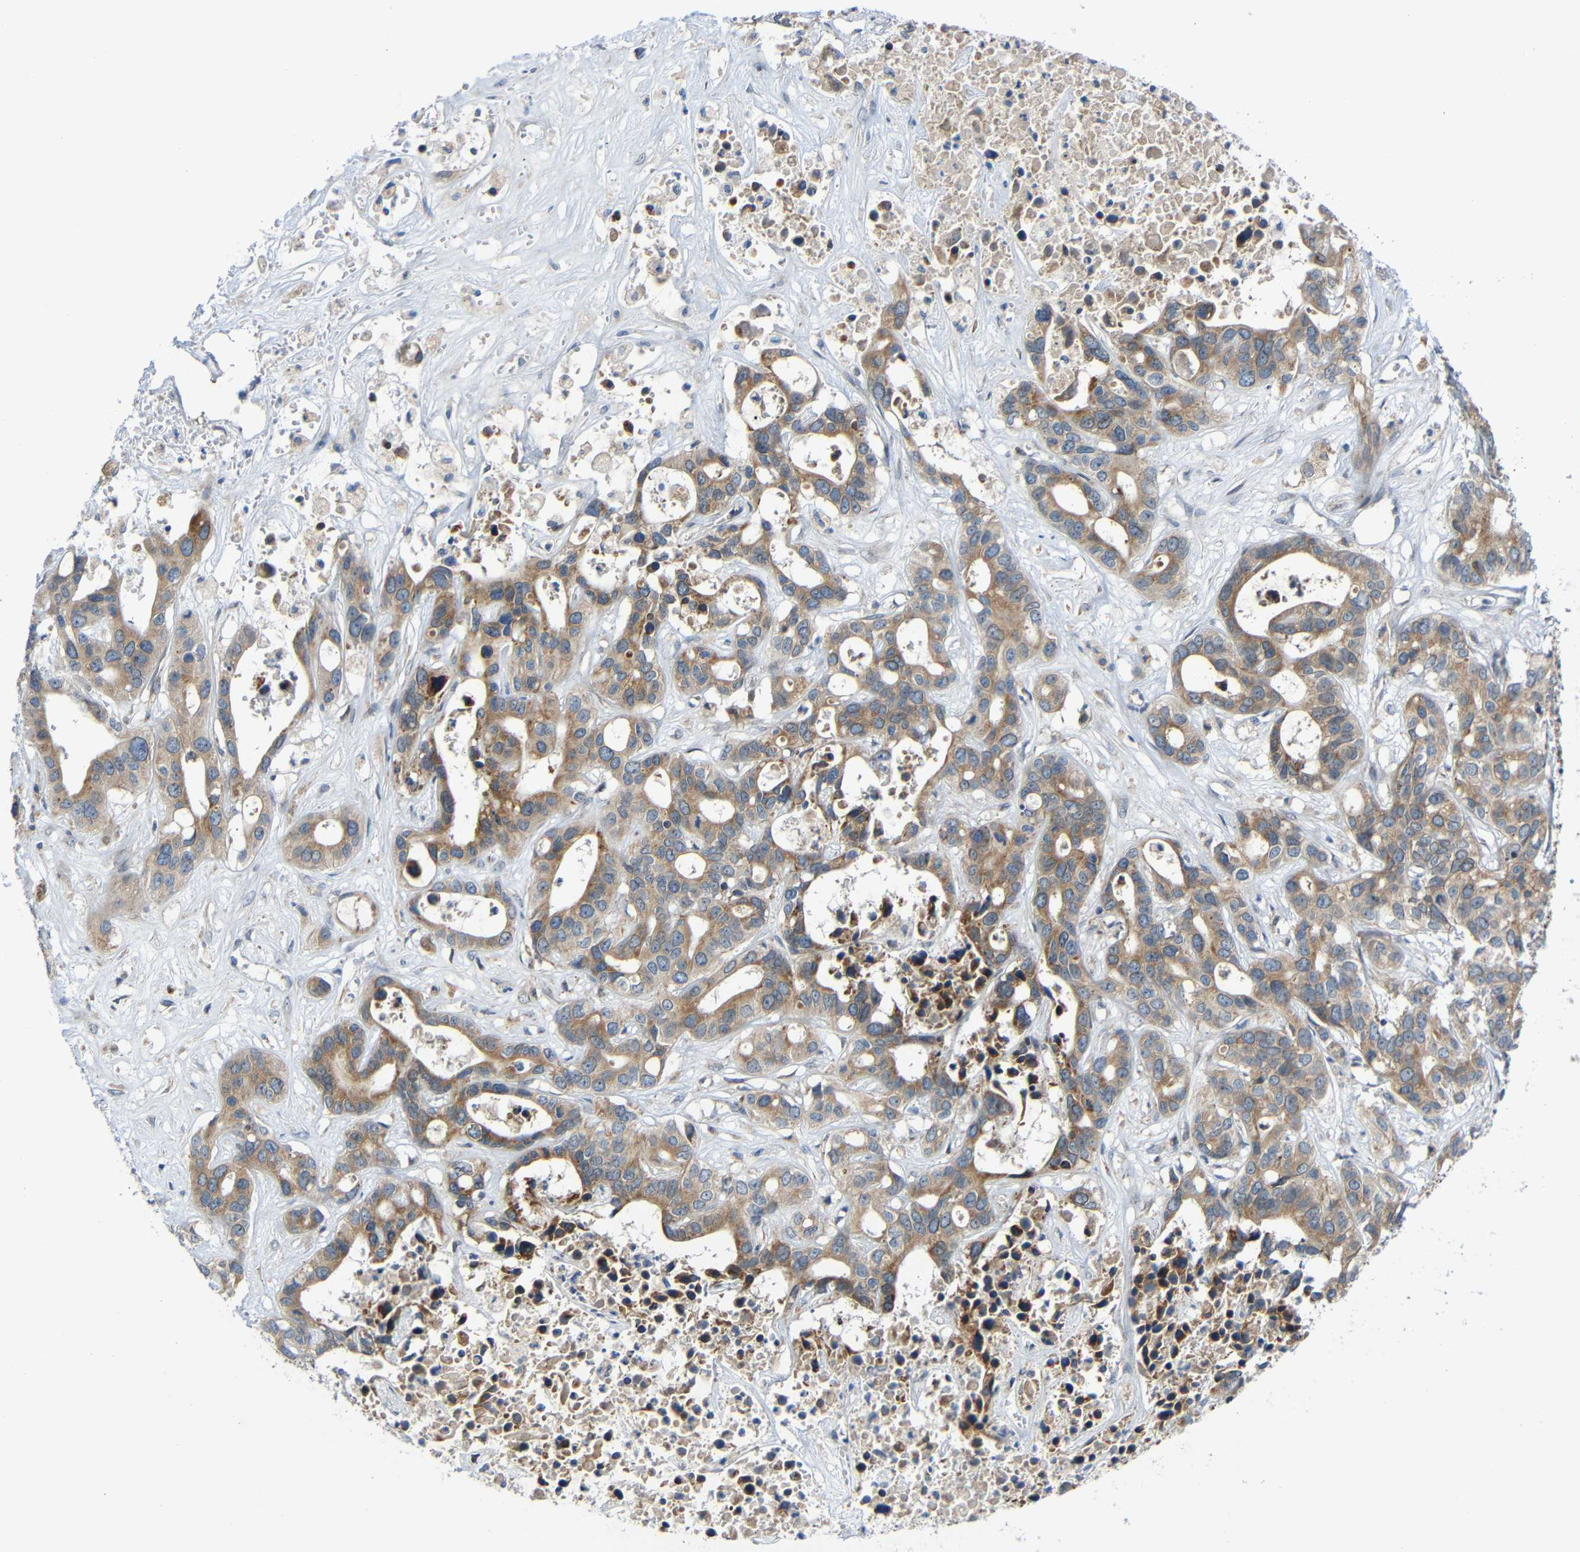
{"staining": {"intensity": "moderate", "quantity": ">75%", "location": "cytoplasmic/membranous"}, "tissue": "liver cancer", "cell_type": "Tumor cells", "image_type": "cancer", "snomed": [{"axis": "morphology", "description": "Cholangiocarcinoma"}, {"axis": "topography", "description": "Liver"}], "caption": "Liver cholangiocarcinoma was stained to show a protein in brown. There is medium levels of moderate cytoplasmic/membranous positivity in approximately >75% of tumor cells.", "gene": "TMEM25", "patient": {"sex": "female", "age": 65}}